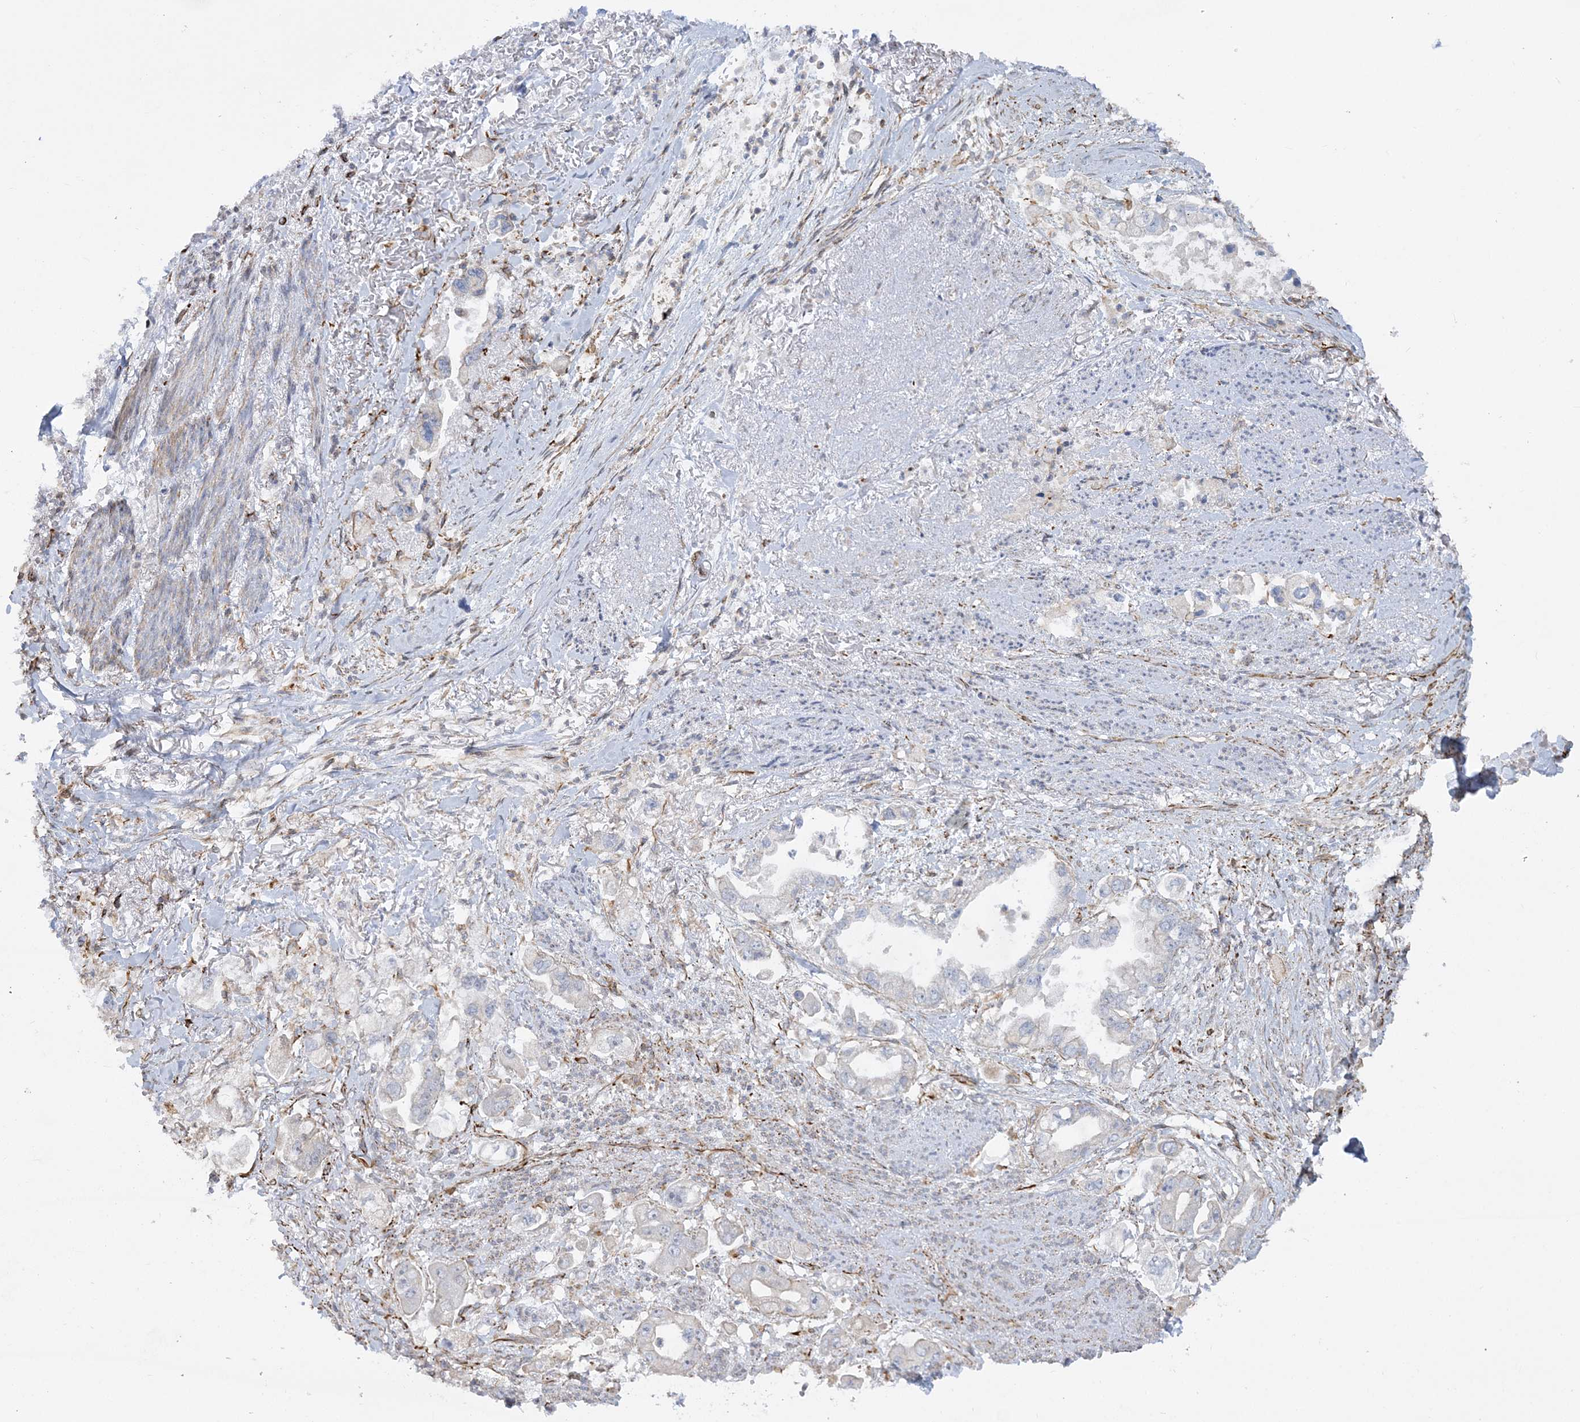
{"staining": {"intensity": "negative", "quantity": "none", "location": "none"}, "tissue": "stomach cancer", "cell_type": "Tumor cells", "image_type": "cancer", "snomed": [{"axis": "morphology", "description": "Adenocarcinoma, NOS"}, {"axis": "topography", "description": "Stomach"}], "caption": "Tumor cells show no significant expression in stomach cancer (adenocarcinoma).", "gene": "SCLT1", "patient": {"sex": "male", "age": 62}}